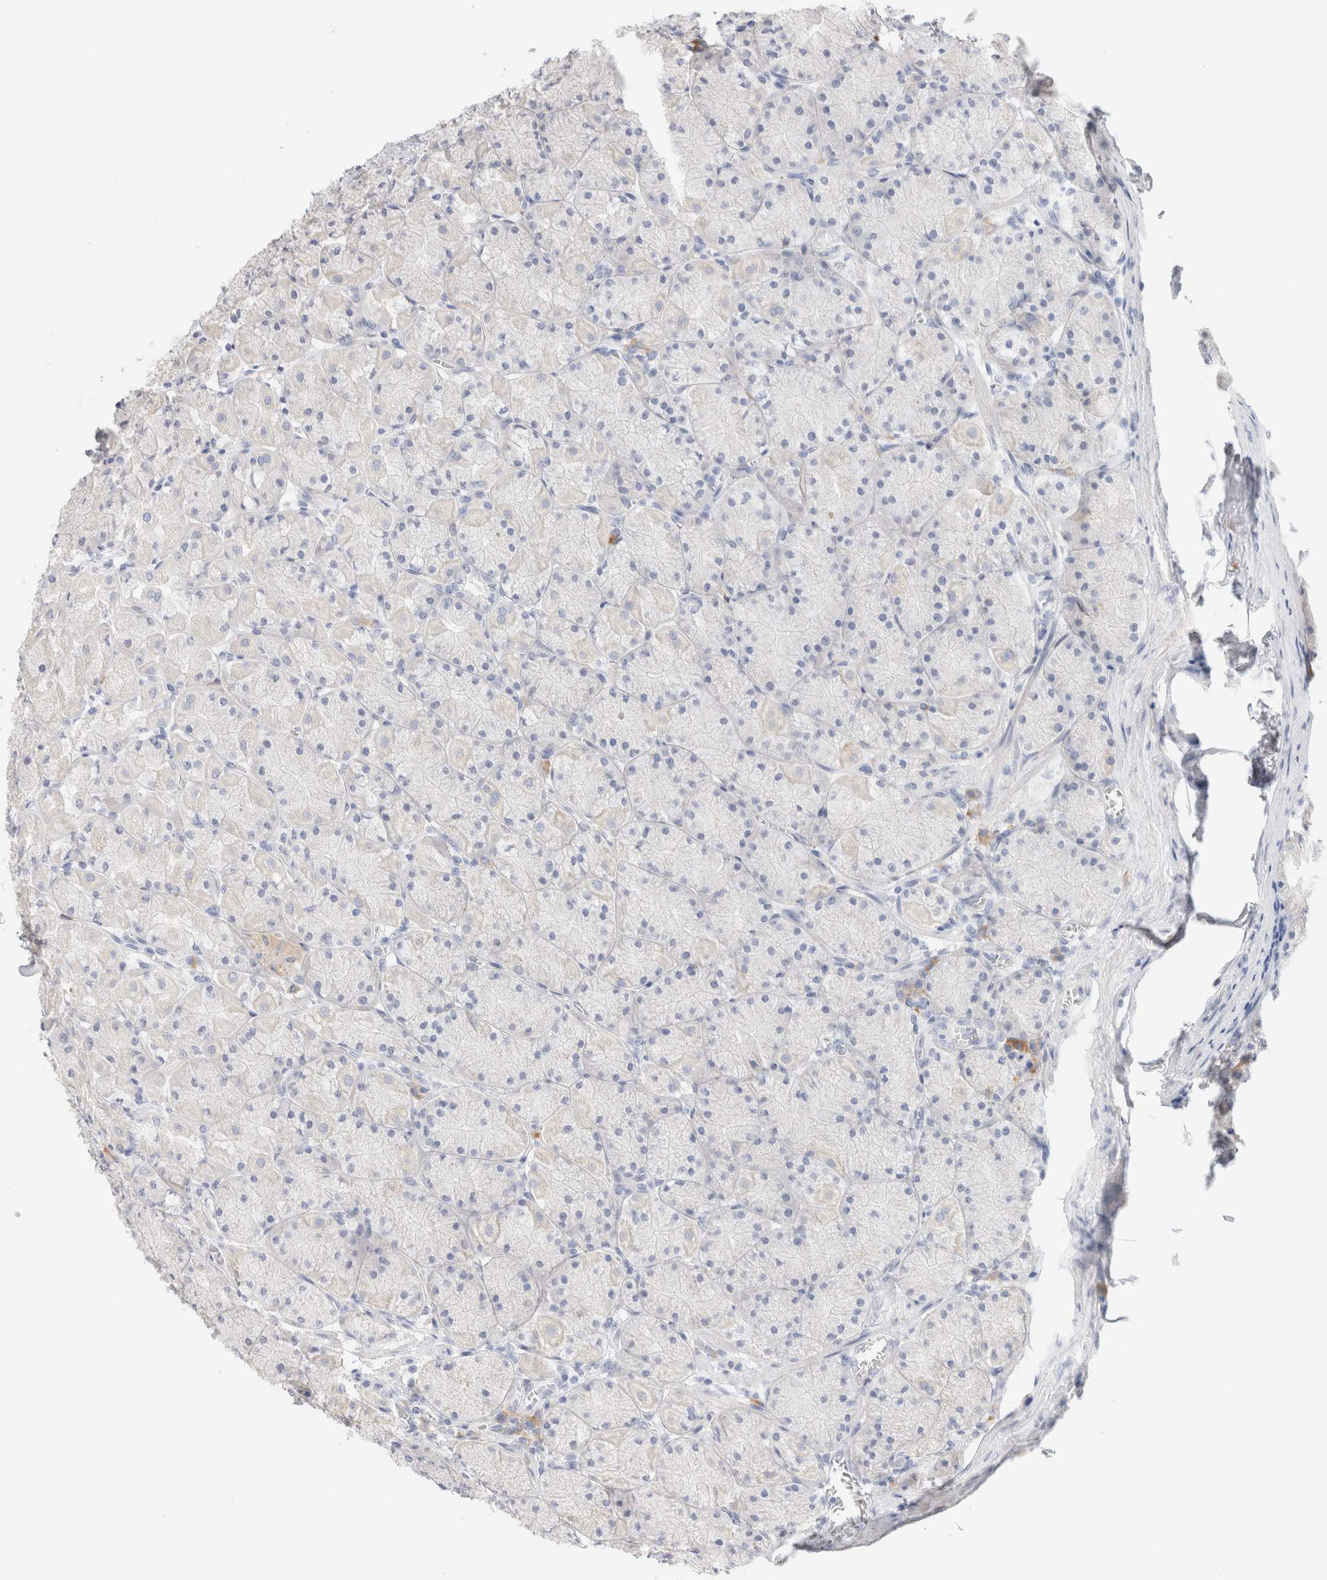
{"staining": {"intensity": "negative", "quantity": "none", "location": "none"}, "tissue": "stomach", "cell_type": "Glandular cells", "image_type": "normal", "snomed": [{"axis": "morphology", "description": "Normal tissue, NOS"}, {"axis": "topography", "description": "Stomach, upper"}], "caption": "Benign stomach was stained to show a protein in brown. There is no significant expression in glandular cells. The staining was performed using DAB (3,3'-diaminobenzidine) to visualize the protein expression in brown, while the nuclei were stained in blue with hematoxylin (Magnification: 20x).", "gene": "GADD45G", "patient": {"sex": "female", "age": 56}}